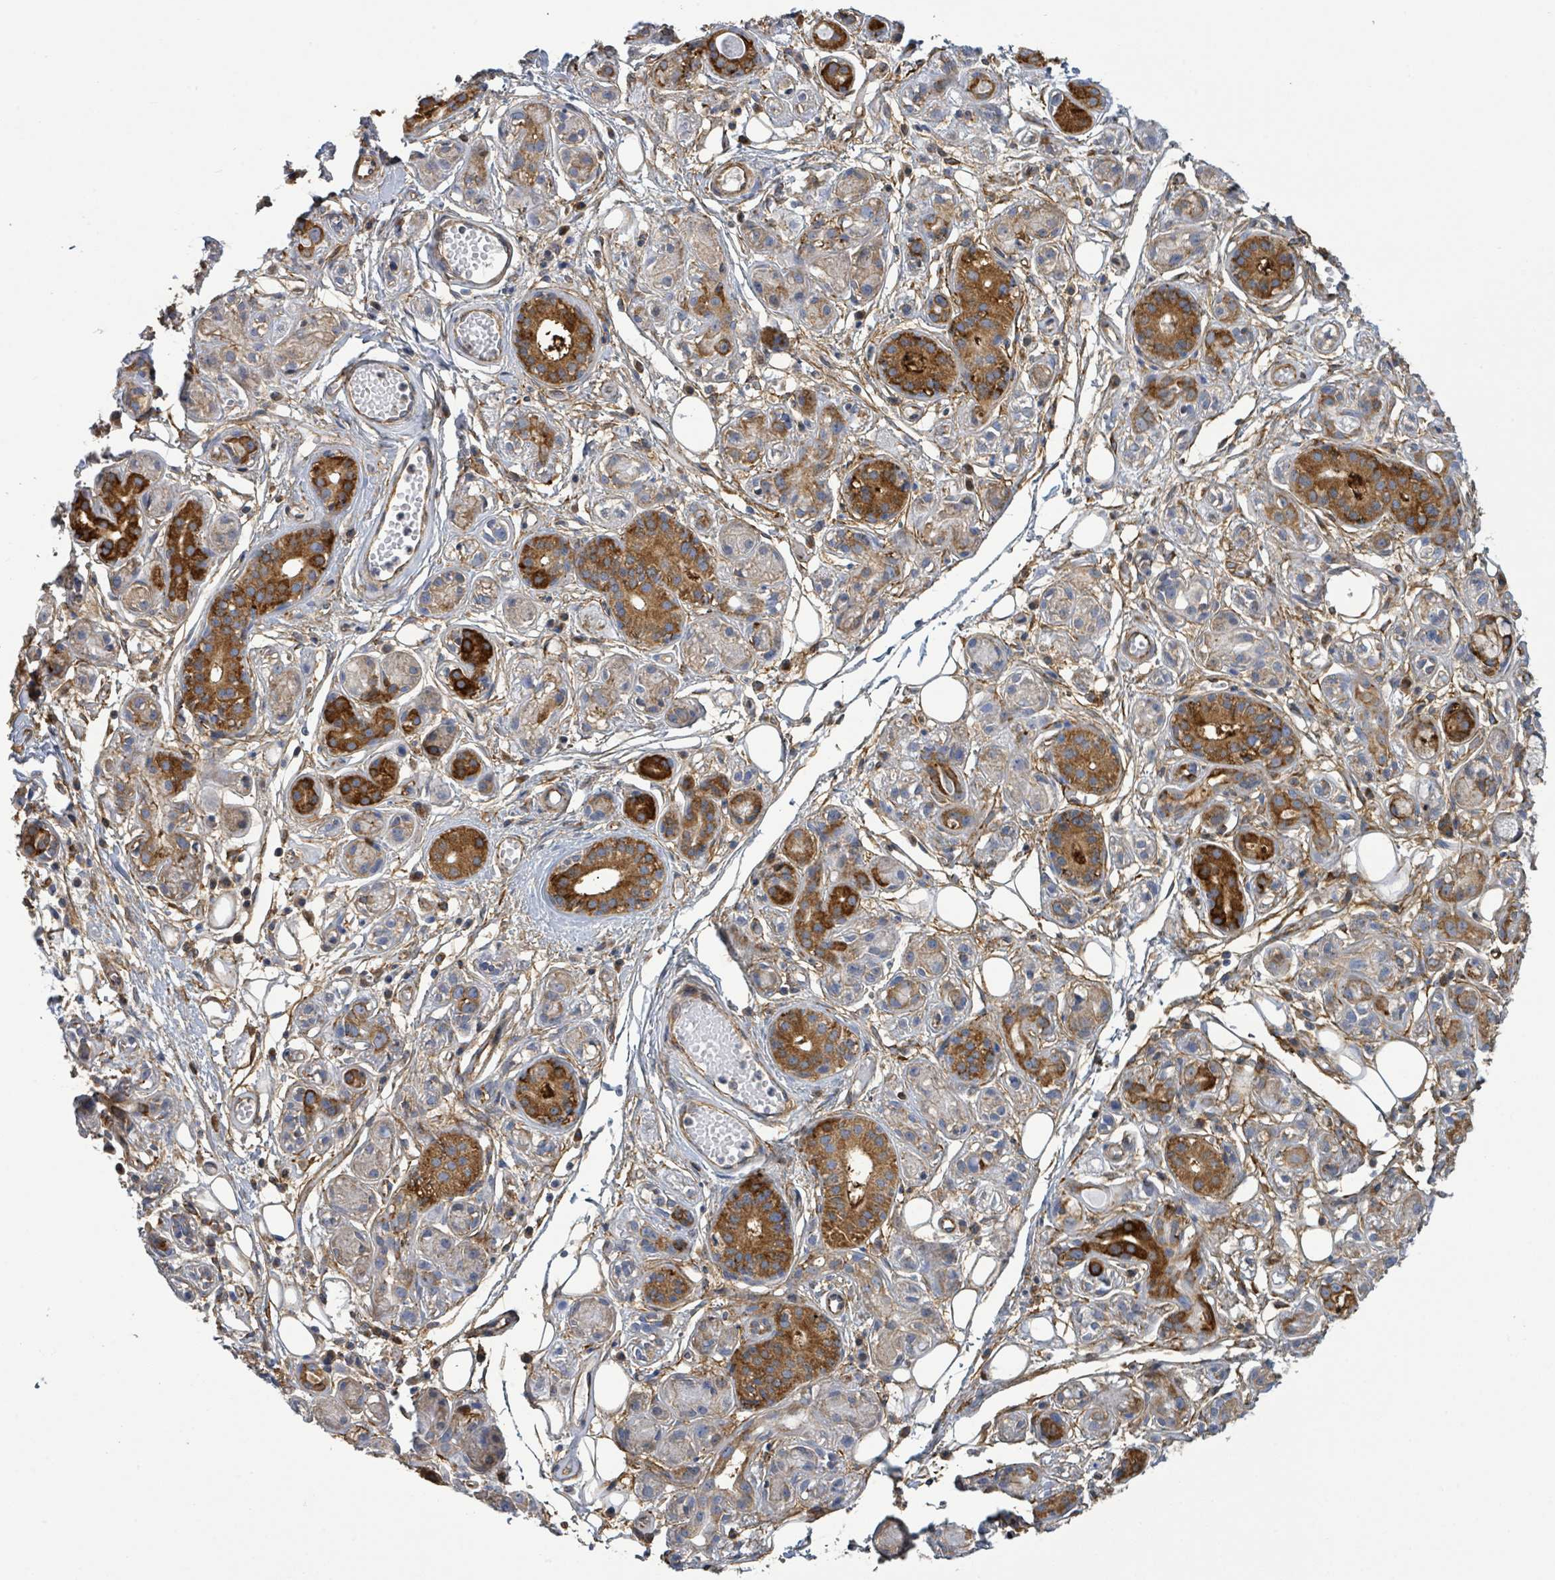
{"staining": {"intensity": "strong", "quantity": "25%-75%", "location": "cytoplasmic/membranous"}, "tissue": "salivary gland", "cell_type": "Glandular cells", "image_type": "normal", "snomed": [{"axis": "morphology", "description": "Normal tissue, NOS"}, {"axis": "topography", "description": "Salivary gland"}], "caption": "Immunohistochemical staining of benign salivary gland shows 25%-75% levels of strong cytoplasmic/membranous protein positivity in approximately 25%-75% of glandular cells.", "gene": "EGFL7", "patient": {"sex": "male", "age": 54}}